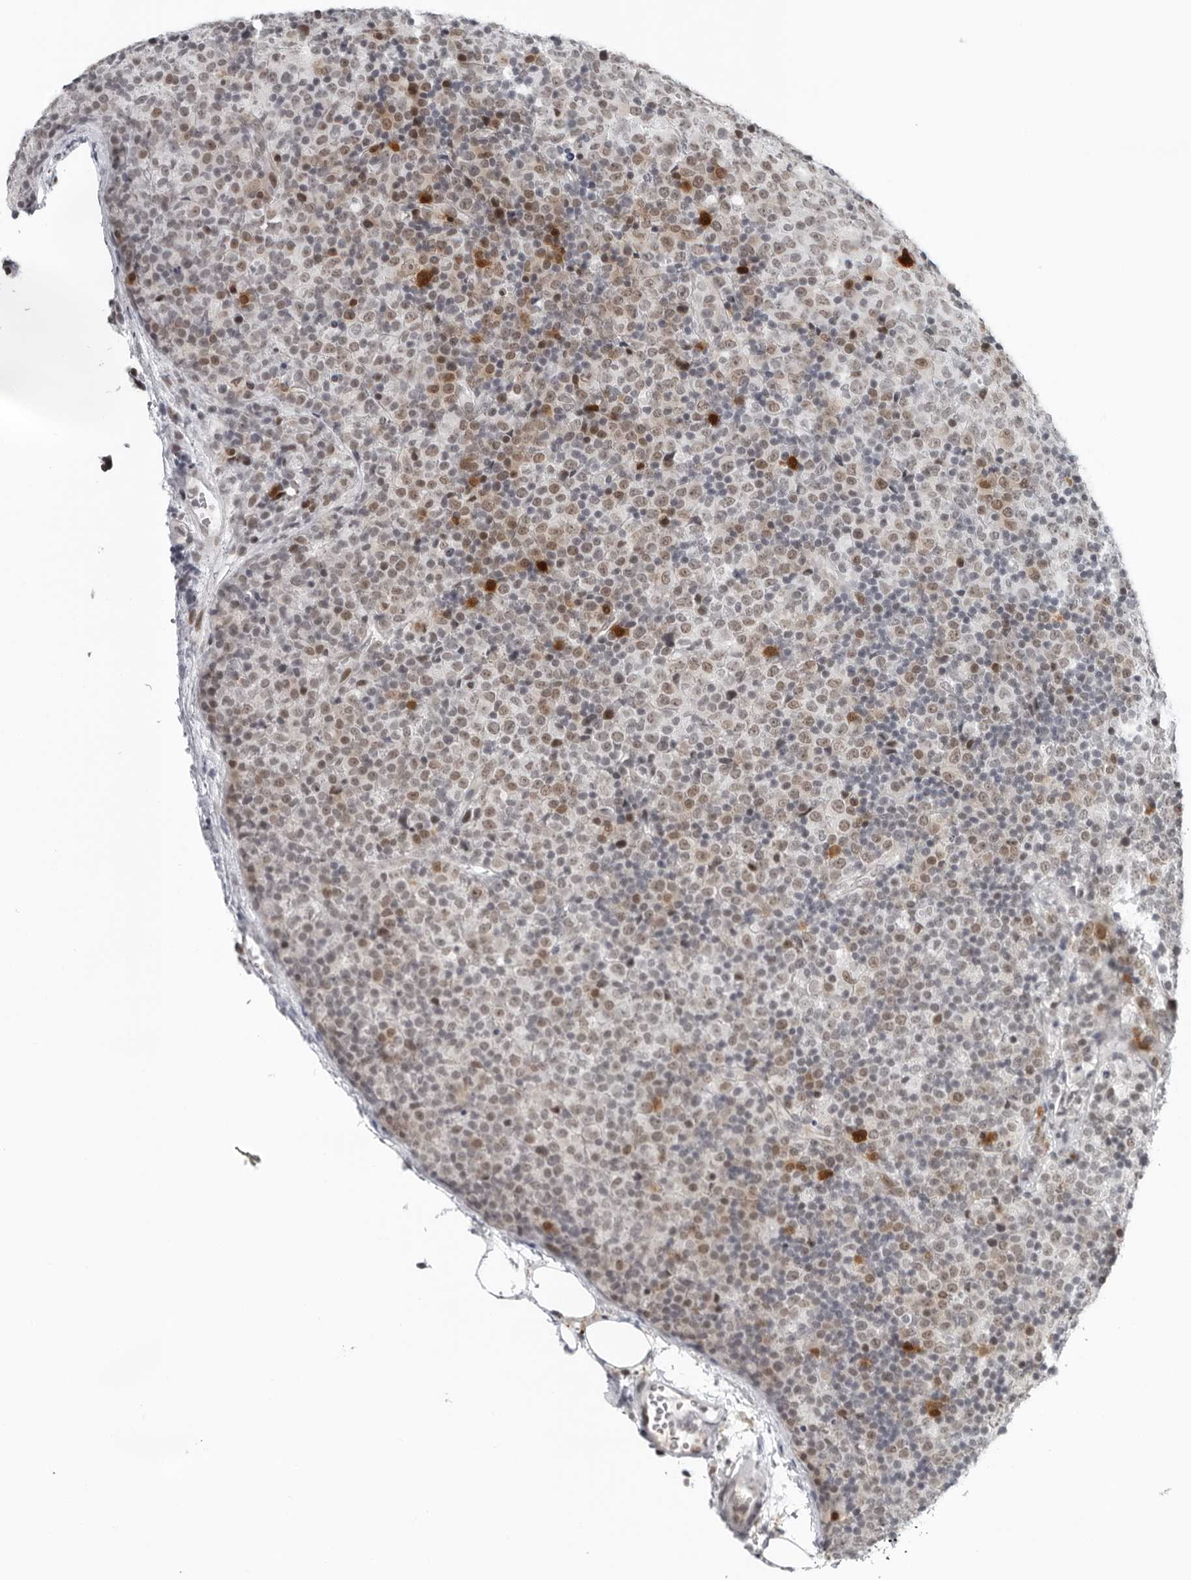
{"staining": {"intensity": "moderate", "quantity": "<25%", "location": "nuclear"}, "tissue": "lymphoma", "cell_type": "Tumor cells", "image_type": "cancer", "snomed": [{"axis": "morphology", "description": "Malignant lymphoma, non-Hodgkin's type, High grade"}, {"axis": "topography", "description": "Lymph node"}], "caption": "Protein analysis of lymphoma tissue reveals moderate nuclear positivity in approximately <25% of tumor cells.", "gene": "PPP1R42", "patient": {"sex": "male", "age": 13}}